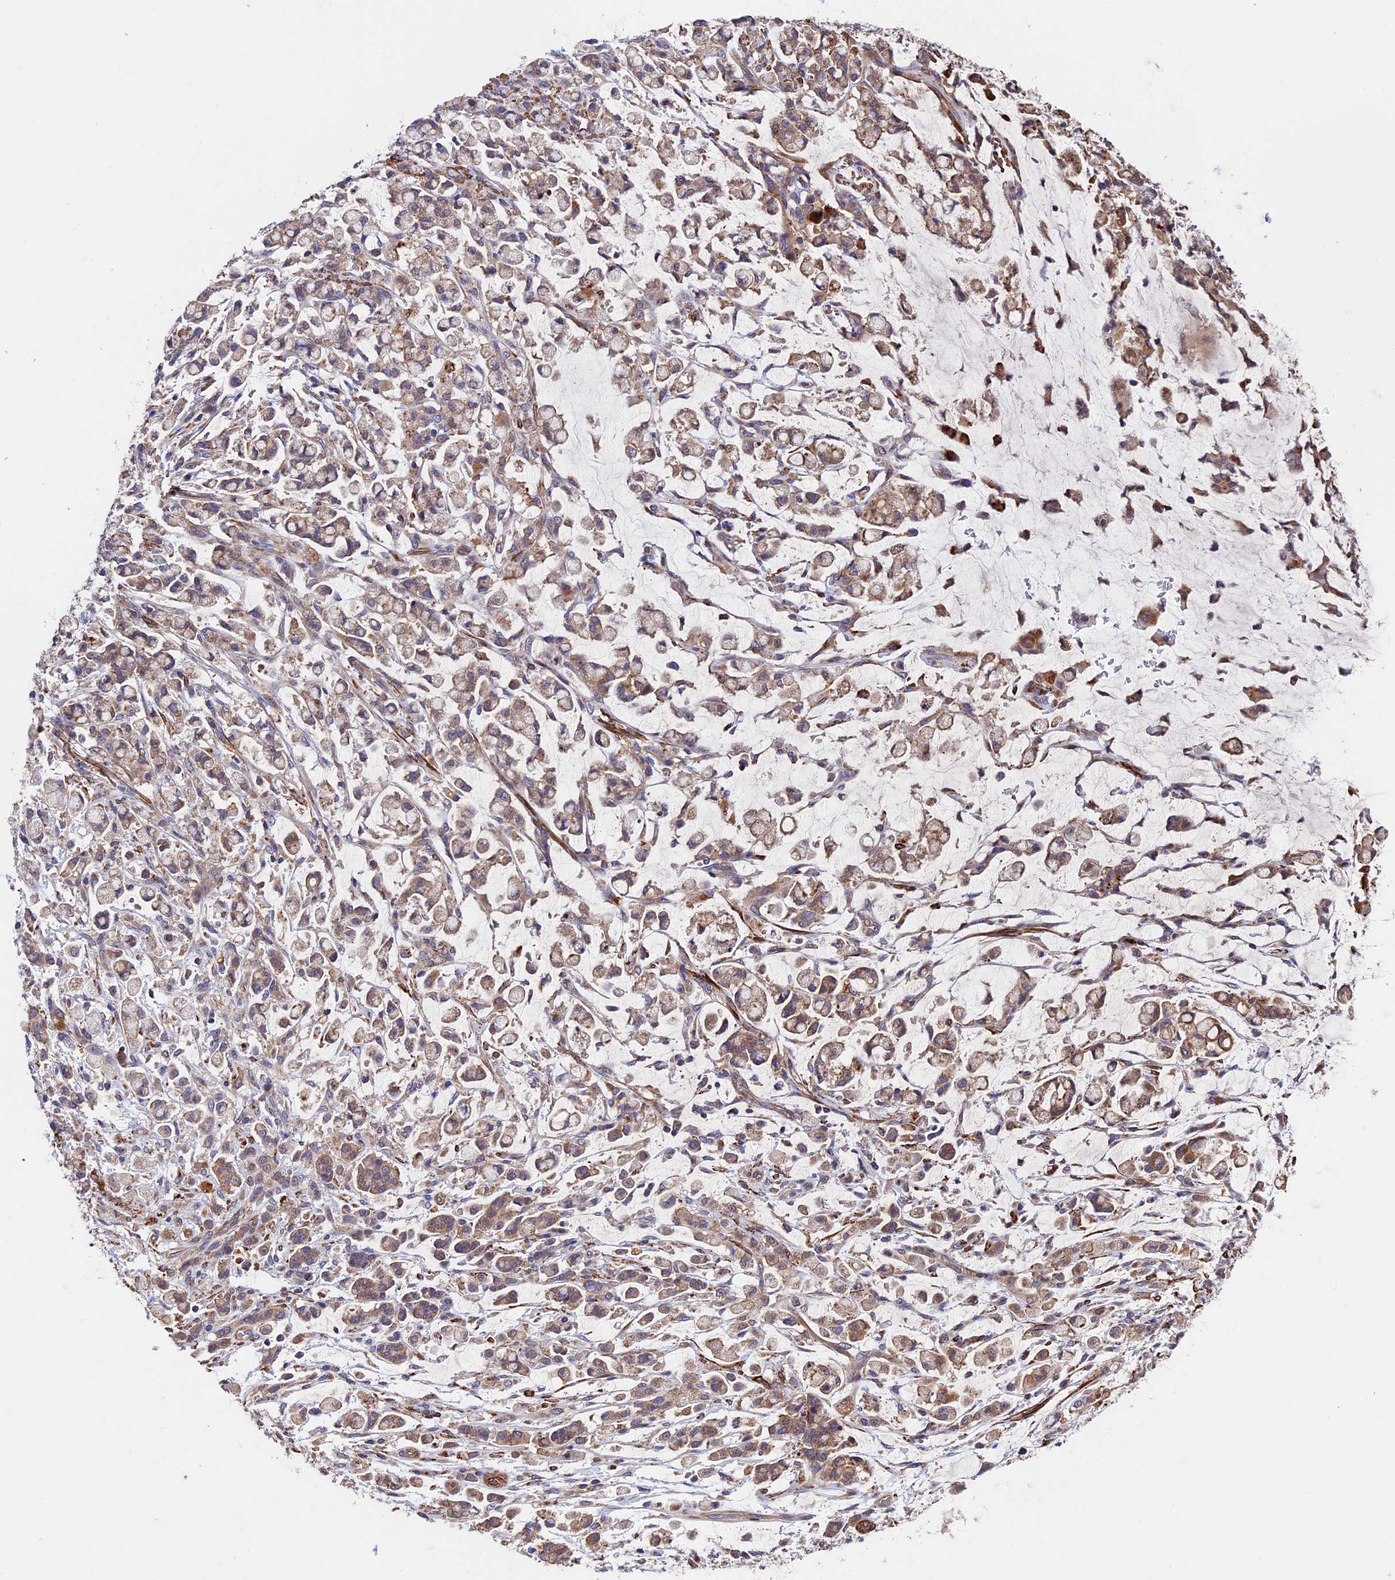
{"staining": {"intensity": "moderate", "quantity": "25%-75%", "location": "cytoplasmic/membranous"}, "tissue": "stomach cancer", "cell_type": "Tumor cells", "image_type": "cancer", "snomed": [{"axis": "morphology", "description": "Adenocarcinoma, NOS"}, {"axis": "topography", "description": "Stomach"}], "caption": "Approximately 25%-75% of tumor cells in stomach cancer reveal moderate cytoplasmic/membranous protein staining as visualized by brown immunohistochemical staining.", "gene": "SLC9A5", "patient": {"sex": "female", "age": 60}}